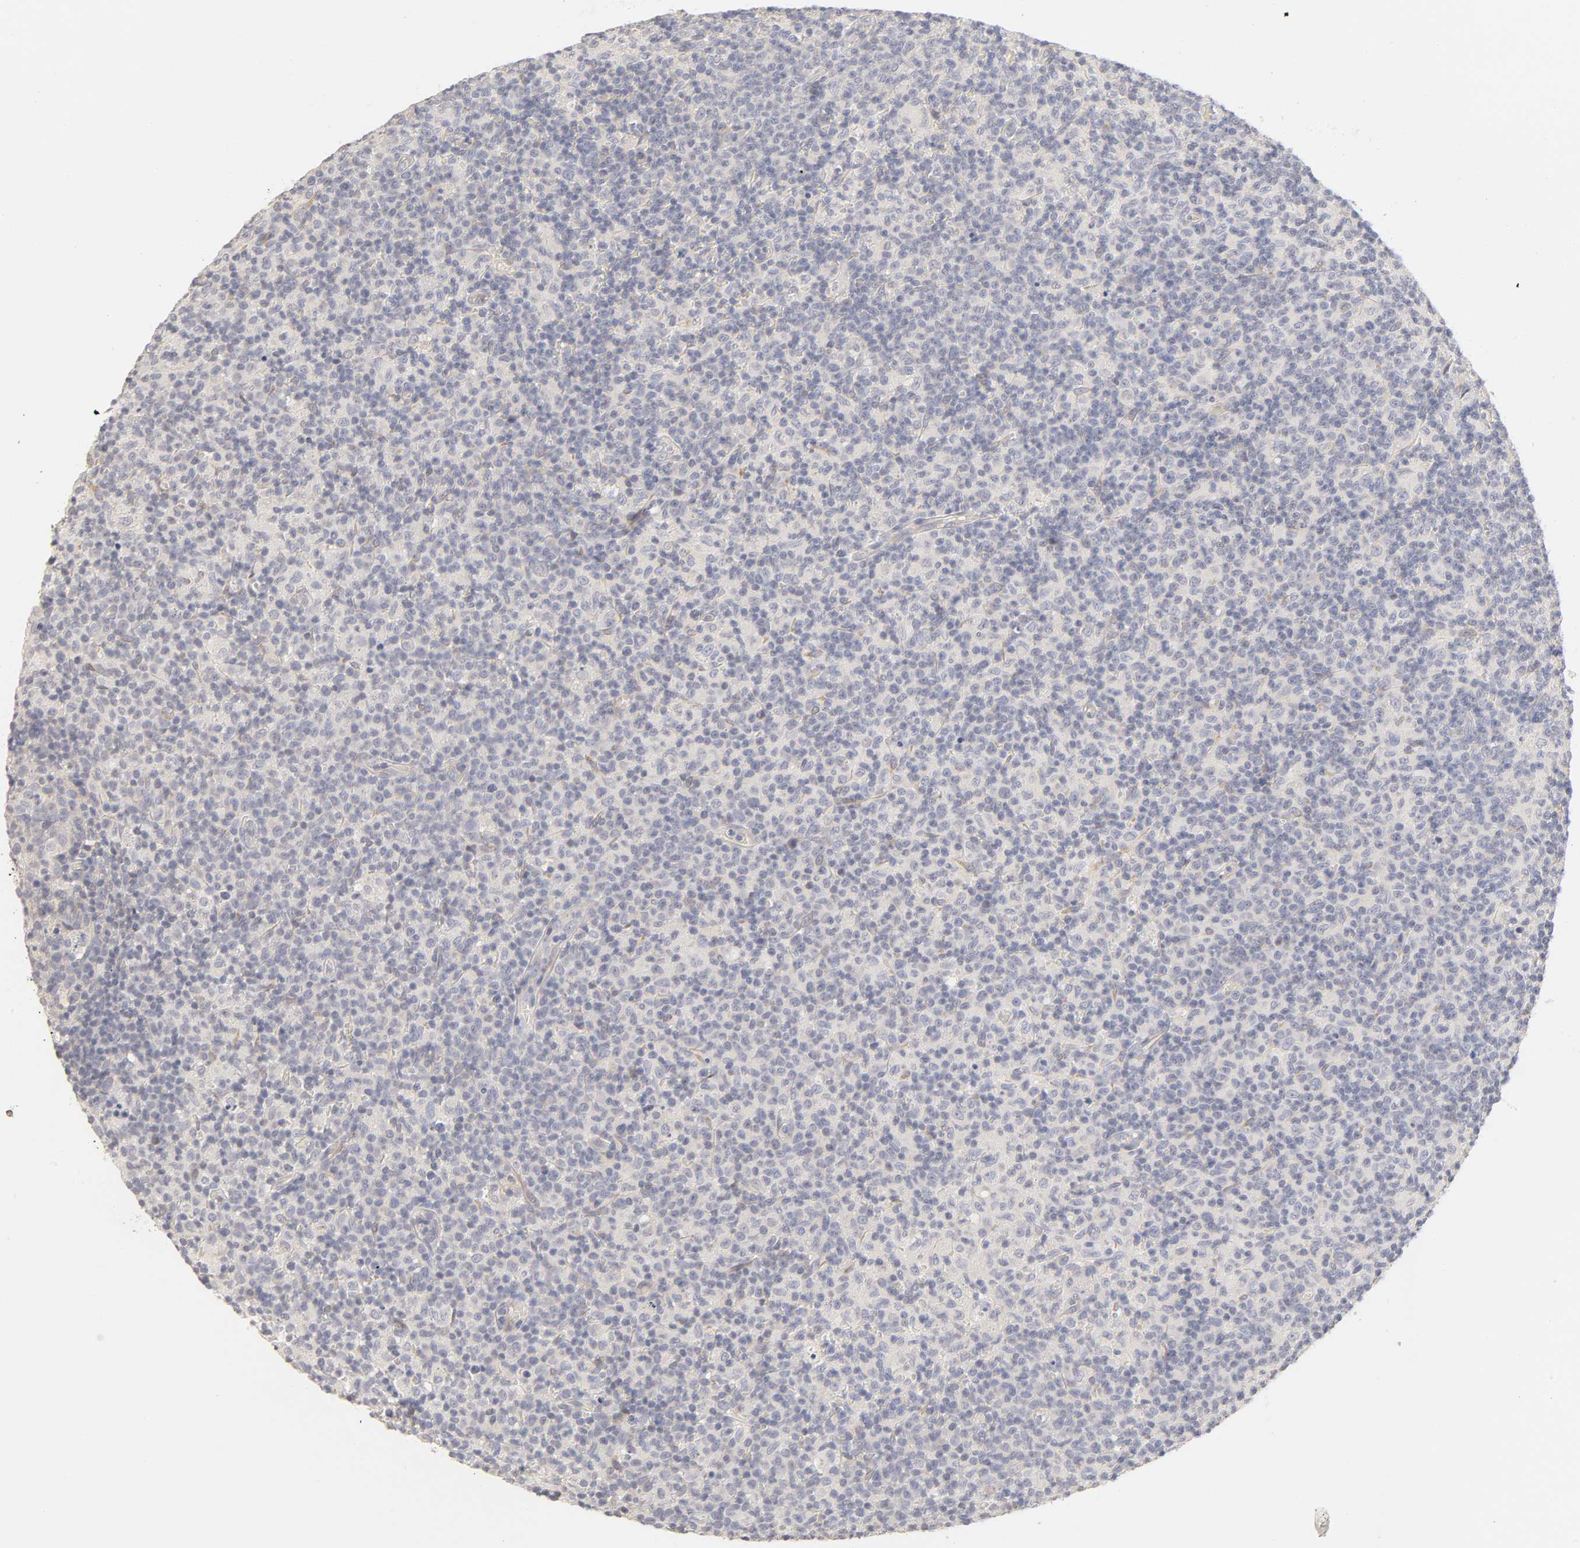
{"staining": {"intensity": "negative", "quantity": "none", "location": "none"}, "tissue": "lymph node", "cell_type": "Germinal center cells", "image_type": "normal", "snomed": [{"axis": "morphology", "description": "Normal tissue, NOS"}, {"axis": "morphology", "description": "Inflammation, NOS"}, {"axis": "topography", "description": "Lymph node"}], "caption": "Immunohistochemical staining of normal human lymph node displays no significant expression in germinal center cells.", "gene": "CYP4B1", "patient": {"sex": "male", "age": 55}}